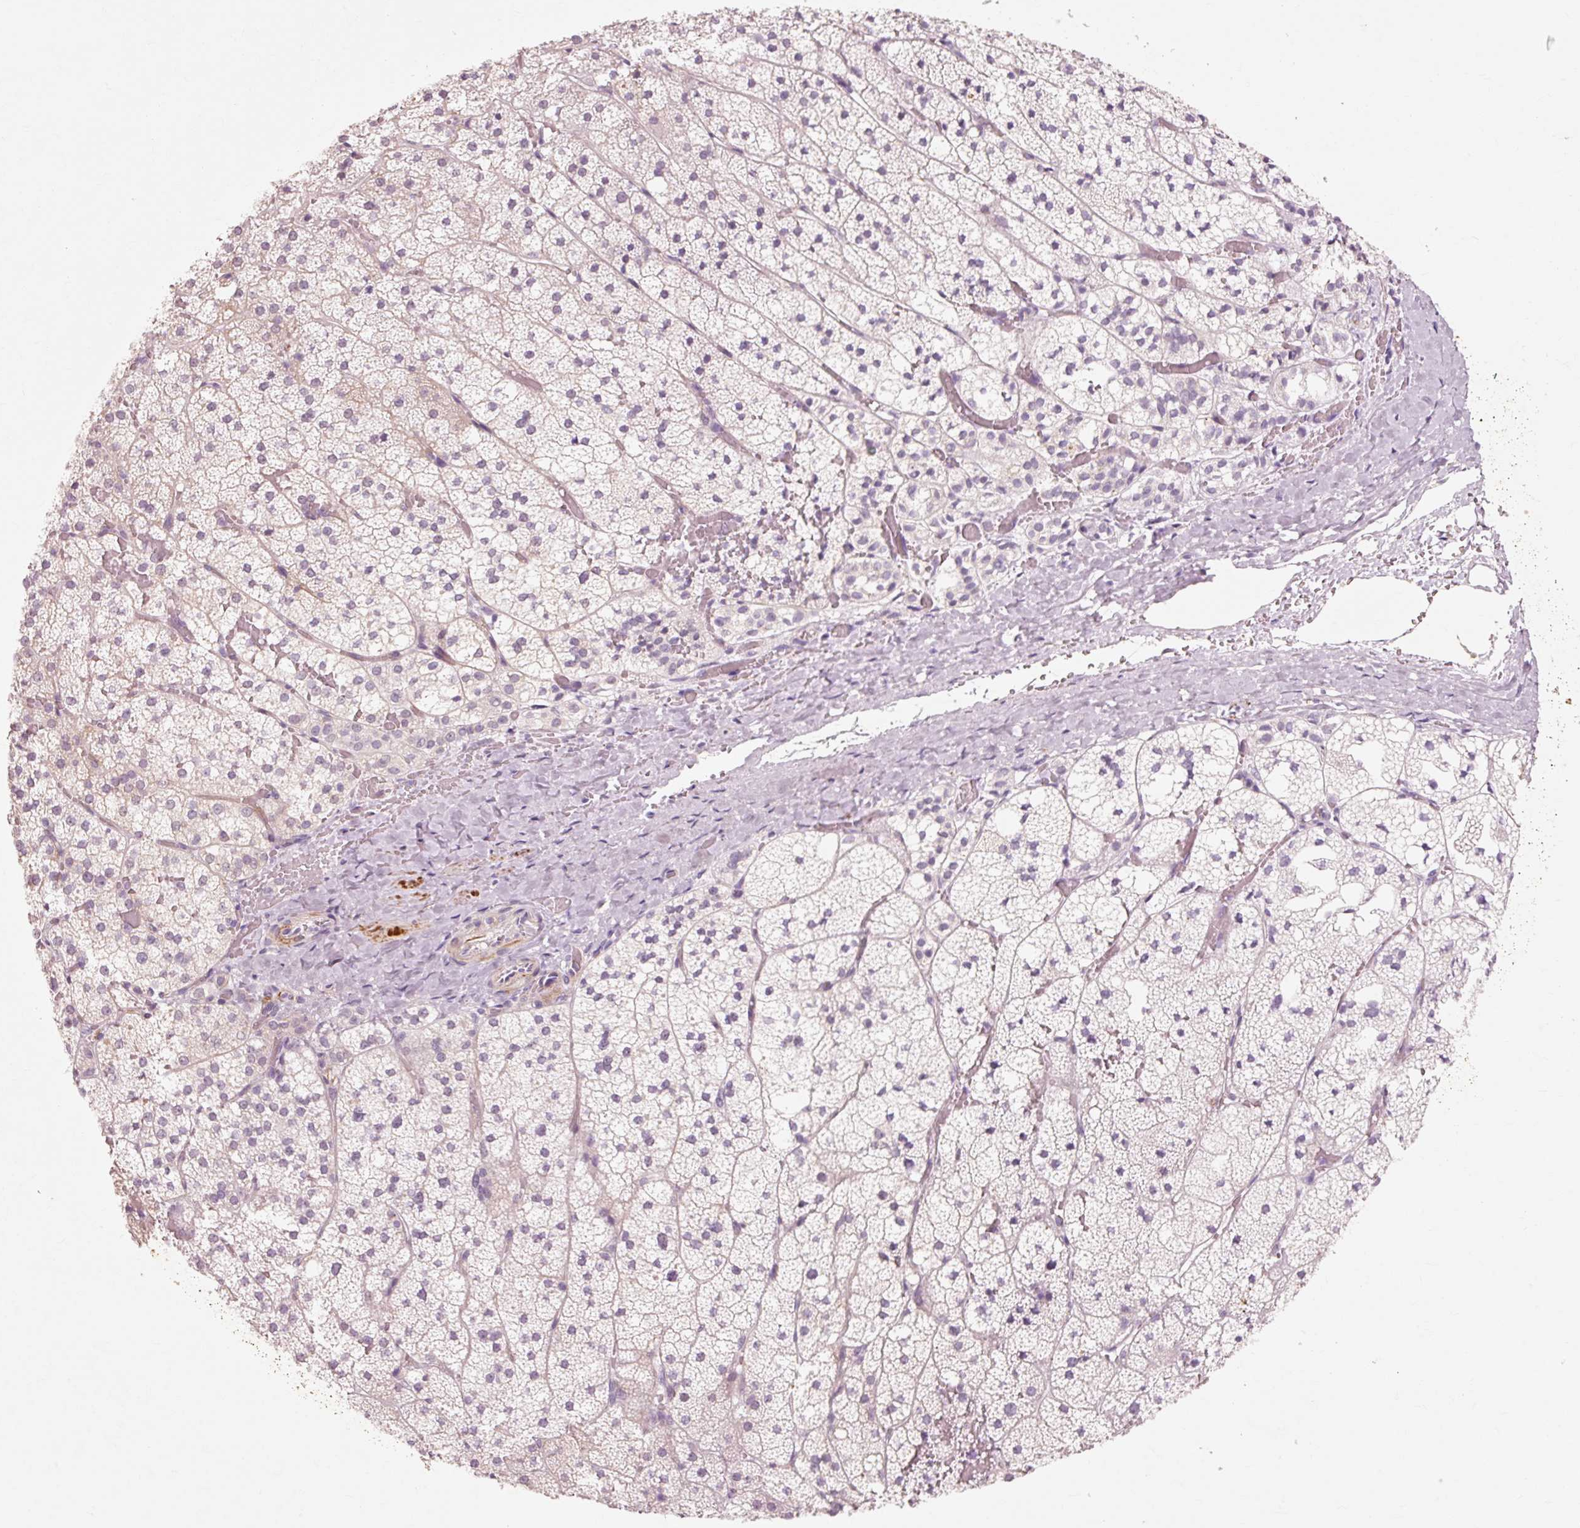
{"staining": {"intensity": "negative", "quantity": "none", "location": "none"}, "tissue": "adrenal gland", "cell_type": "Glandular cells", "image_type": "normal", "snomed": [{"axis": "morphology", "description": "Normal tissue, NOS"}, {"axis": "topography", "description": "Adrenal gland"}], "caption": "The photomicrograph displays no significant positivity in glandular cells of adrenal gland. (DAB immunohistochemistry with hematoxylin counter stain).", "gene": "TRIM73", "patient": {"sex": "male", "age": 53}}